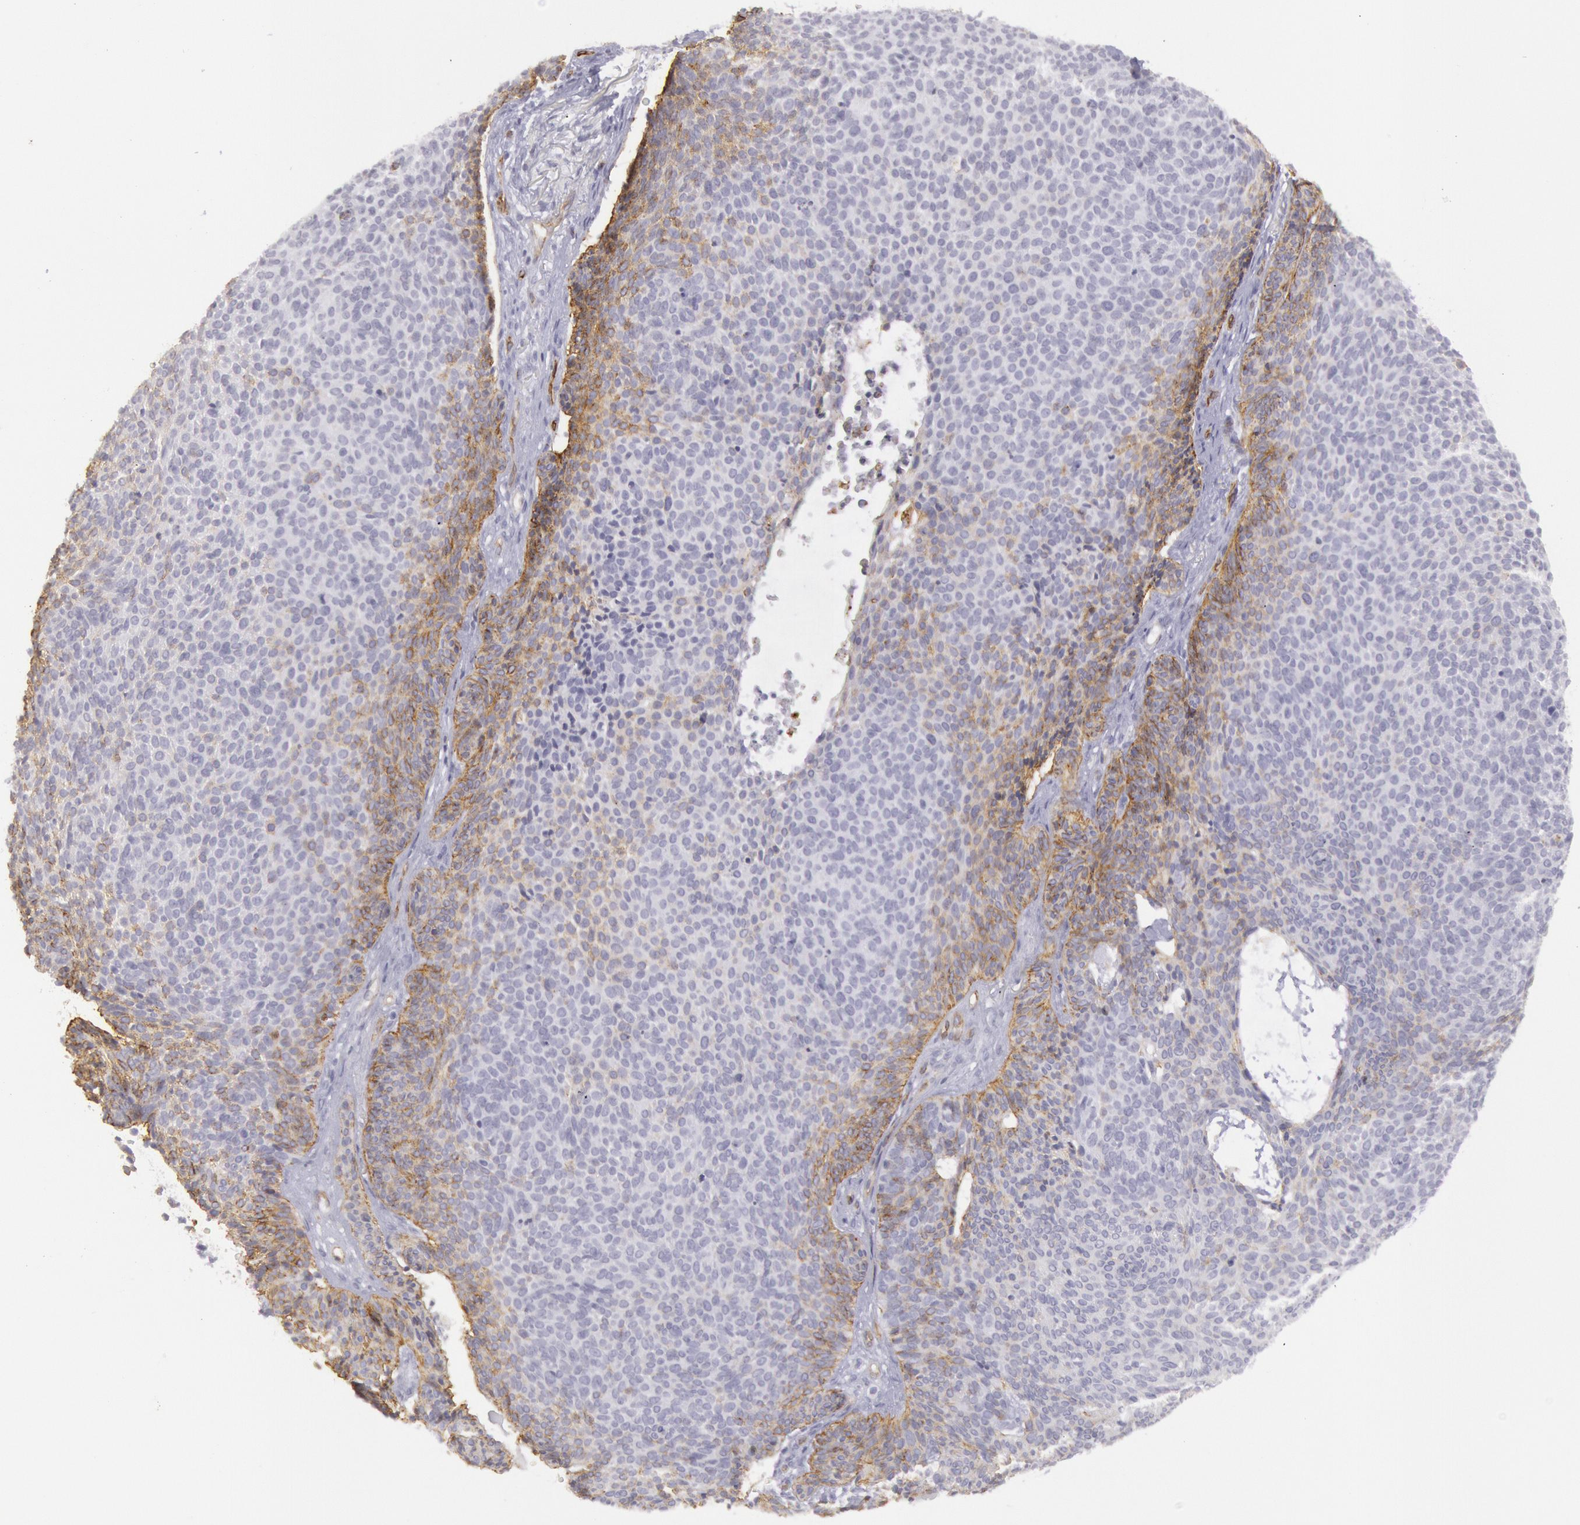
{"staining": {"intensity": "weak", "quantity": "<25%", "location": "cytoplasmic/membranous"}, "tissue": "skin cancer", "cell_type": "Tumor cells", "image_type": "cancer", "snomed": [{"axis": "morphology", "description": "Basal cell carcinoma"}, {"axis": "topography", "description": "Skin"}], "caption": "DAB immunohistochemical staining of basal cell carcinoma (skin) reveals no significant staining in tumor cells.", "gene": "CDH13", "patient": {"sex": "male", "age": 84}}